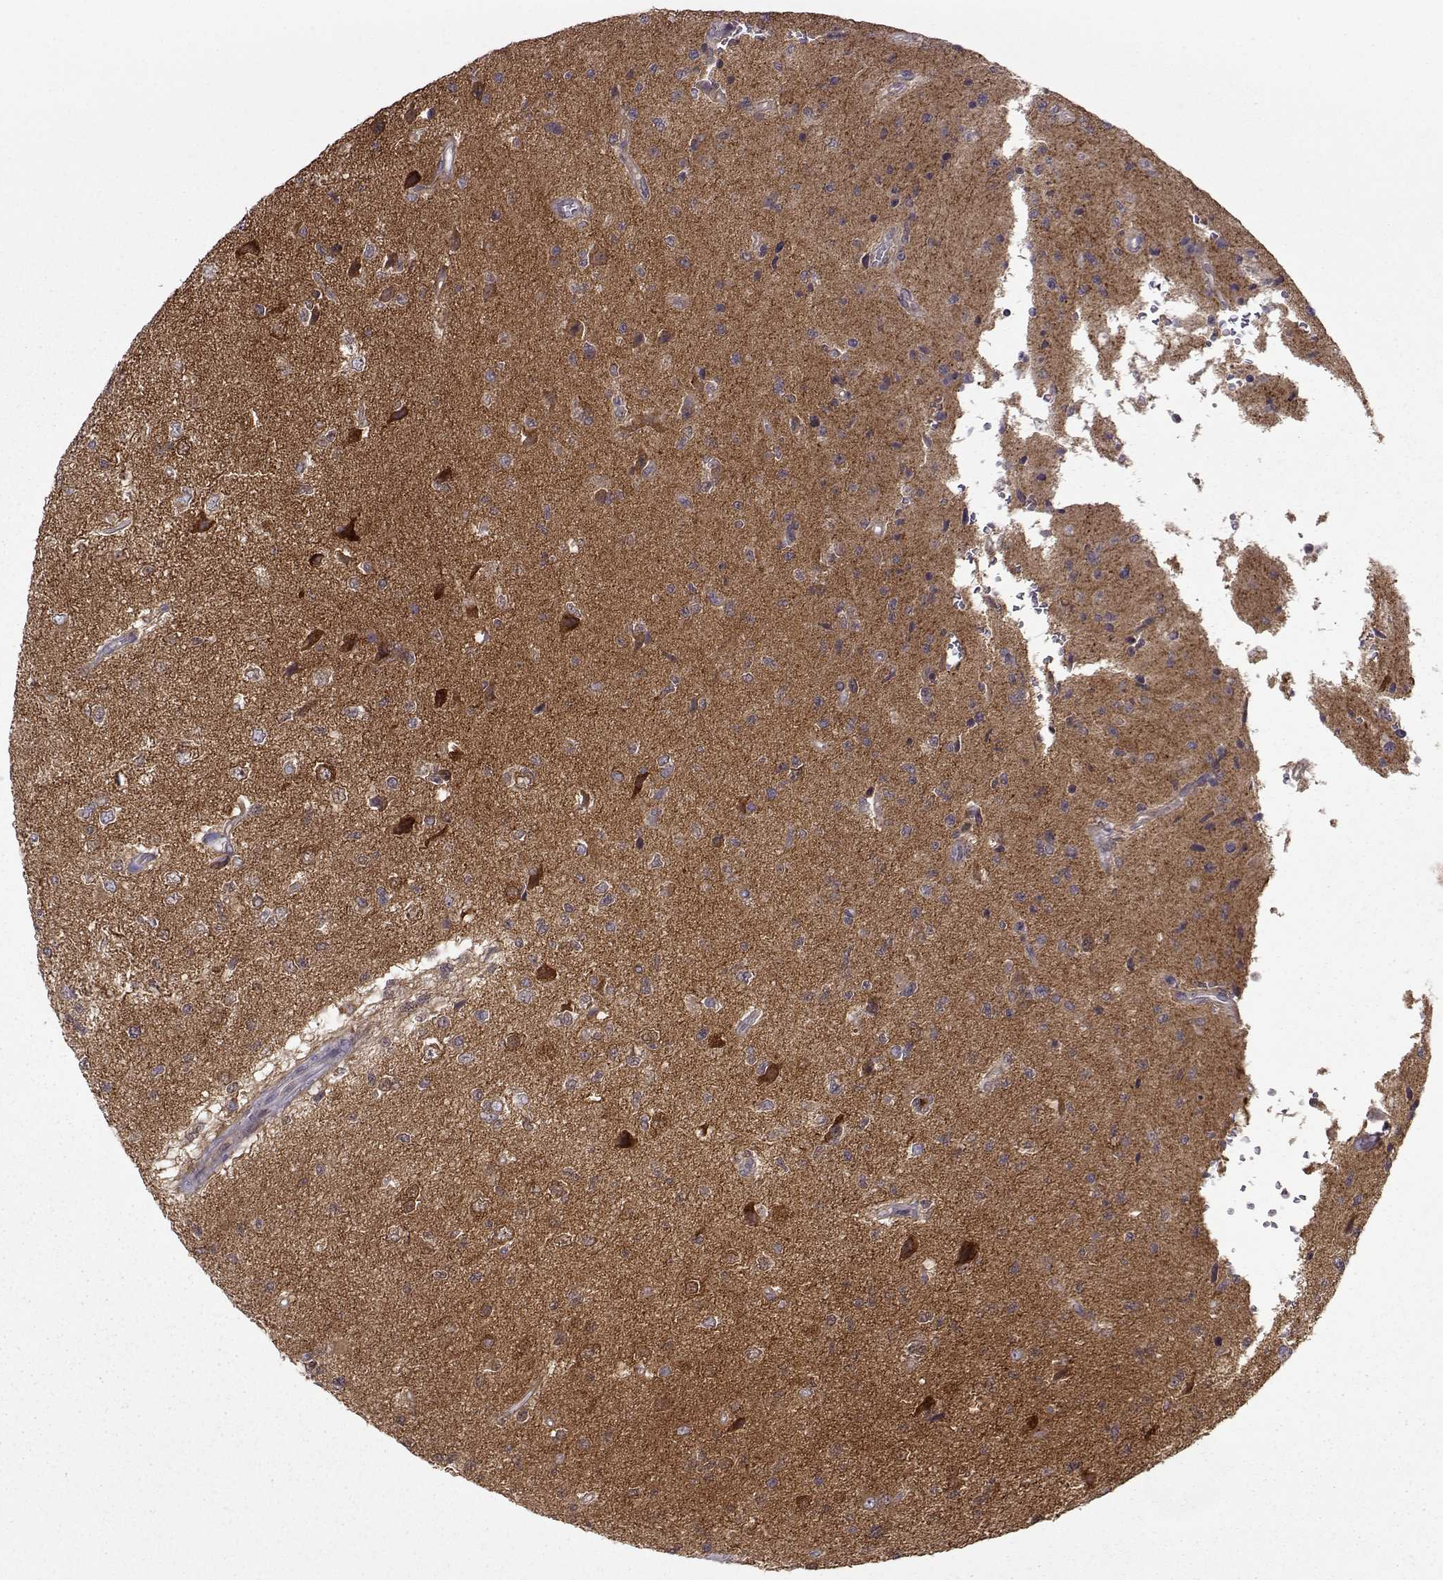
{"staining": {"intensity": "moderate", "quantity": "<25%", "location": "cytoplasmic/membranous"}, "tissue": "glioma", "cell_type": "Tumor cells", "image_type": "cancer", "snomed": [{"axis": "morphology", "description": "Glioma, malignant, High grade"}, {"axis": "topography", "description": "Brain"}], "caption": "Tumor cells show low levels of moderate cytoplasmic/membranous expression in about <25% of cells in human glioma.", "gene": "NECAB3", "patient": {"sex": "male", "age": 56}}